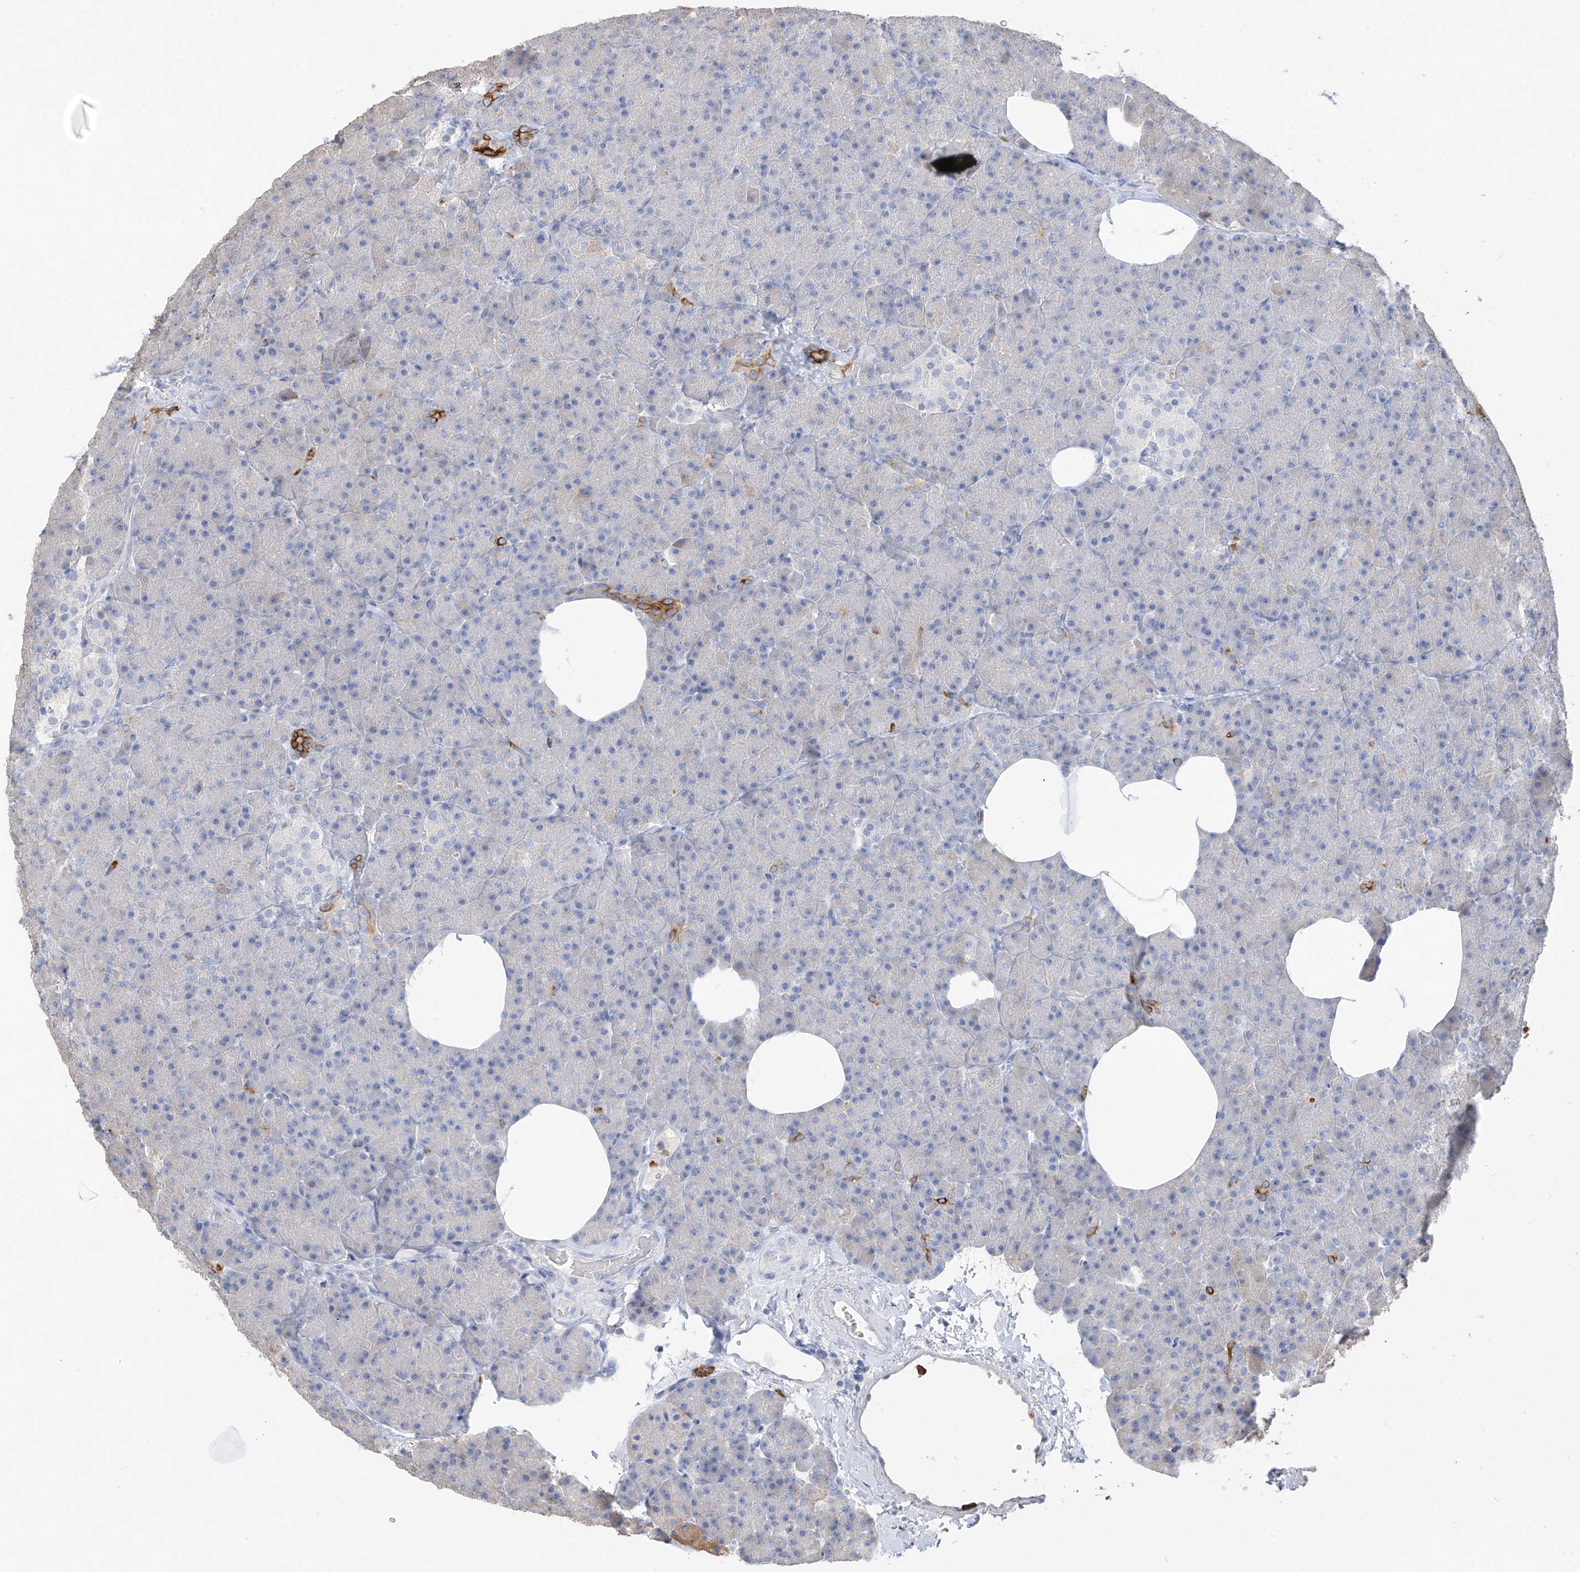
{"staining": {"intensity": "strong", "quantity": "<25%", "location": "cytoplasmic/membranous"}, "tissue": "pancreas", "cell_type": "Exocrine glandular cells", "image_type": "normal", "snomed": [{"axis": "morphology", "description": "Normal tissue, NOS"}, {"axis": "morphology", "description": "Carcinoid, malignant, NOS"}, {"axis": "topography", "description": "Pancreas"}], "caption": "Normal pancreas displays strong cytoplasmic/membranous expression in about <25% of exocrine glandular cells.", "gene": "PAFAH1B3", "patient": {"sex": "female", "age": 35}}